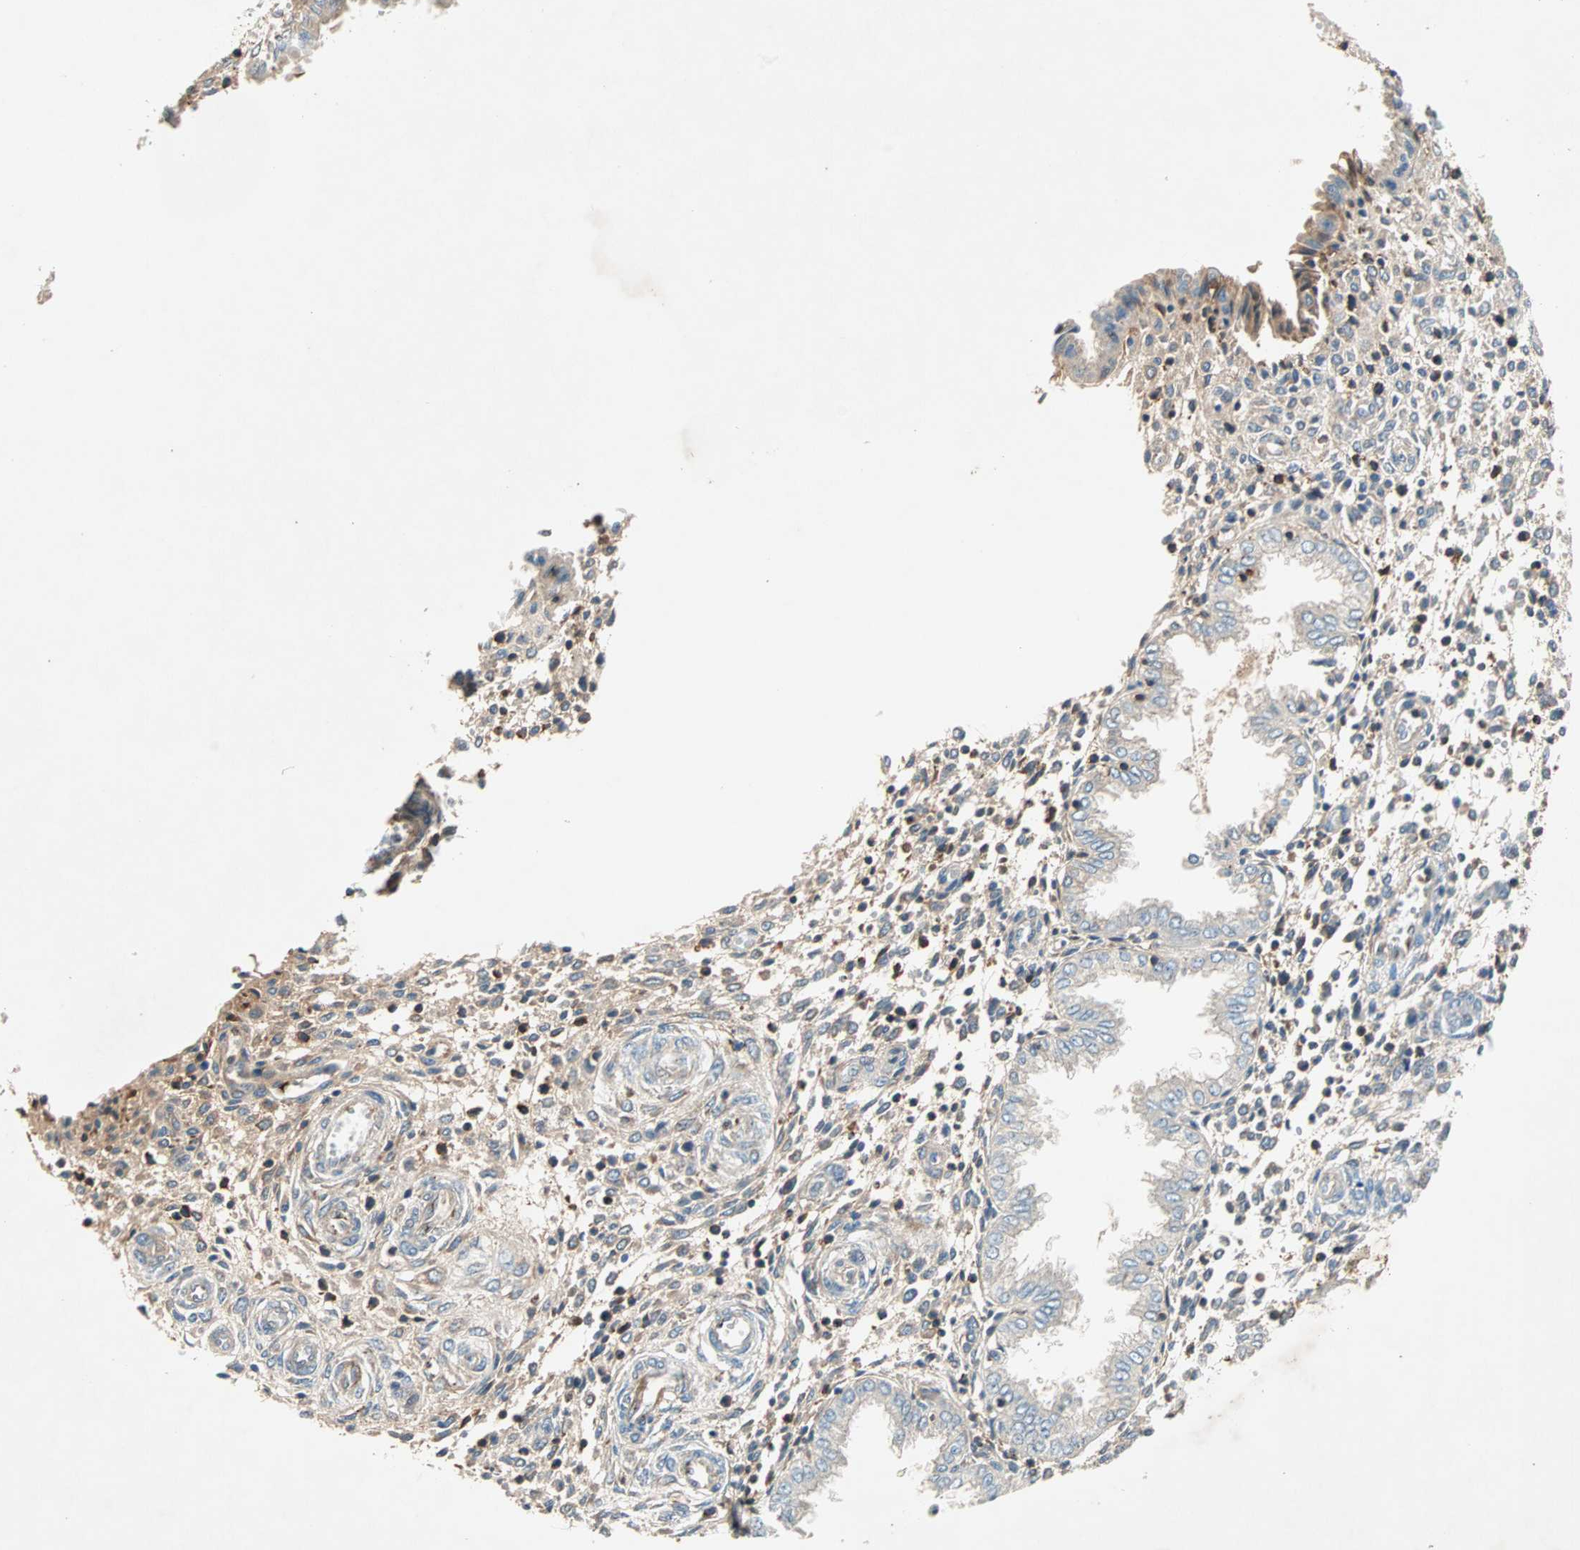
{"staining": {"intensity": "moderate", "quantity": ">75%", "location": "cytoplasmic/membranous"}, "tissue": "endometrium", "cell_type": "Cells in endometrial stroma", "image_type": "normal", "snomed": [{"axis": "morphology", "description": "Normal tissue, NOS"}, {"axis": "topography", "description": "Endometrium"}], "caption": "A medium amount of moderate cytoplasmic/membranous expression is appreciated in approximately >75% of cells in endometrial stroma in unremarkable endometrium. The staining was performed using DAB (3,3'-diaminobenzidine) to visualize the protein expression in brown, while the nuclei were stained in blue with hematoxylin (Magnification: 20x).", "gene": "TEC", "patient": {"sex": "female", "age": 33}}